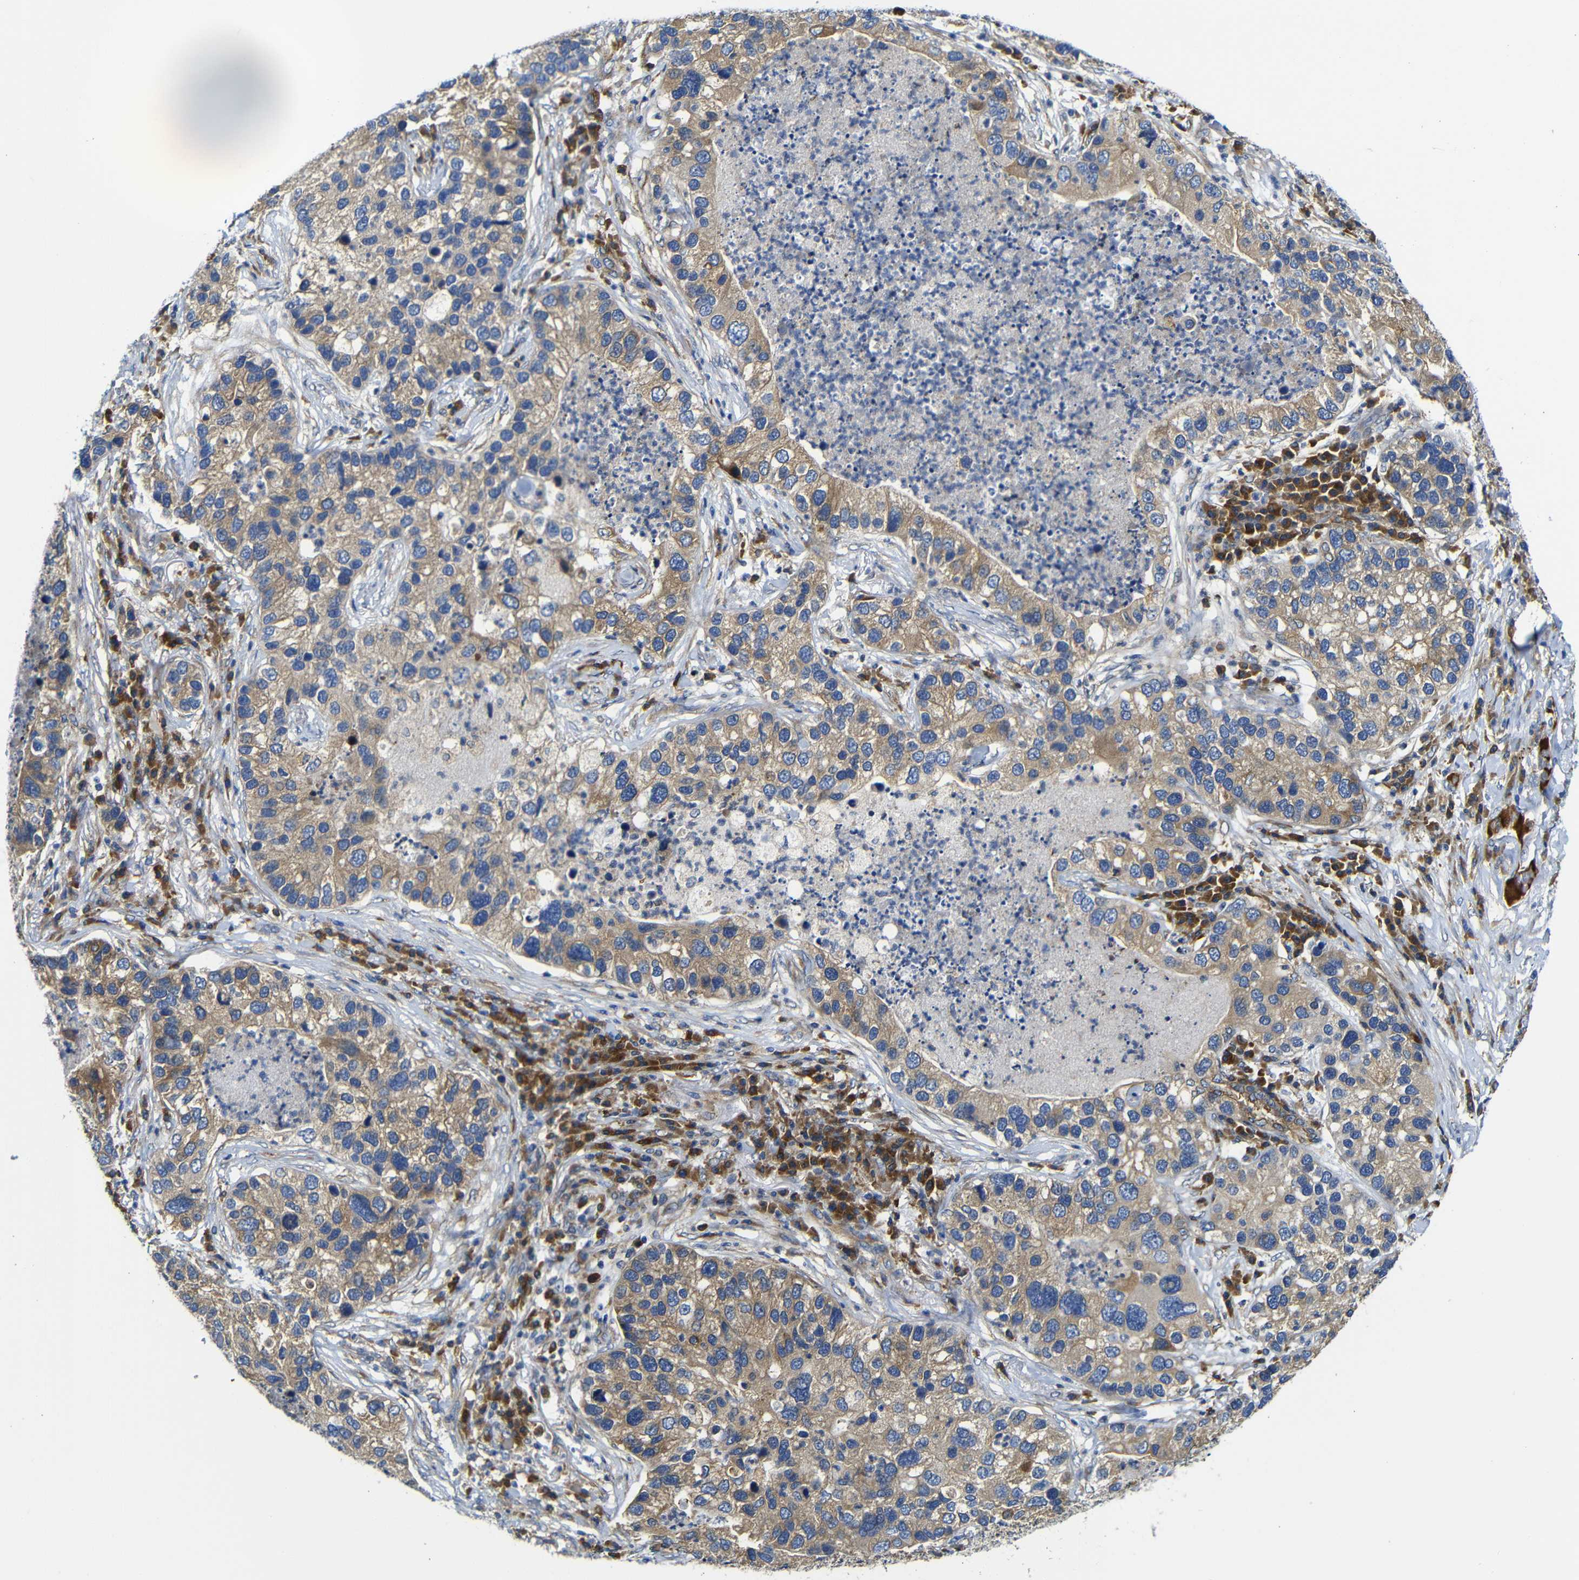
{"staining": {"intensity": "weak", "quantity": ">75%", "location": "cytoplasmic/membranous"}, "tissue": "lung cancer", "cell_type": "Tumor cells", "image_type": "cancer", "snomed": [{"axis": "morphology", "description": "Normal tissue, NOS"}, {"axis": "morphology", "description": "Adenocarcinoma, NOS"}, {"axis": "topography", "description": "Bronchus"}, {"axis": "topography", "description": "Lung"}], "caption": "Weak cytoplasmic/membranous protein positivity is identified in about >75% of tumor cells in lung adenocarcinoma.", "gene": "CLCC1", "patient": {"sex": "male", "age": 54}}